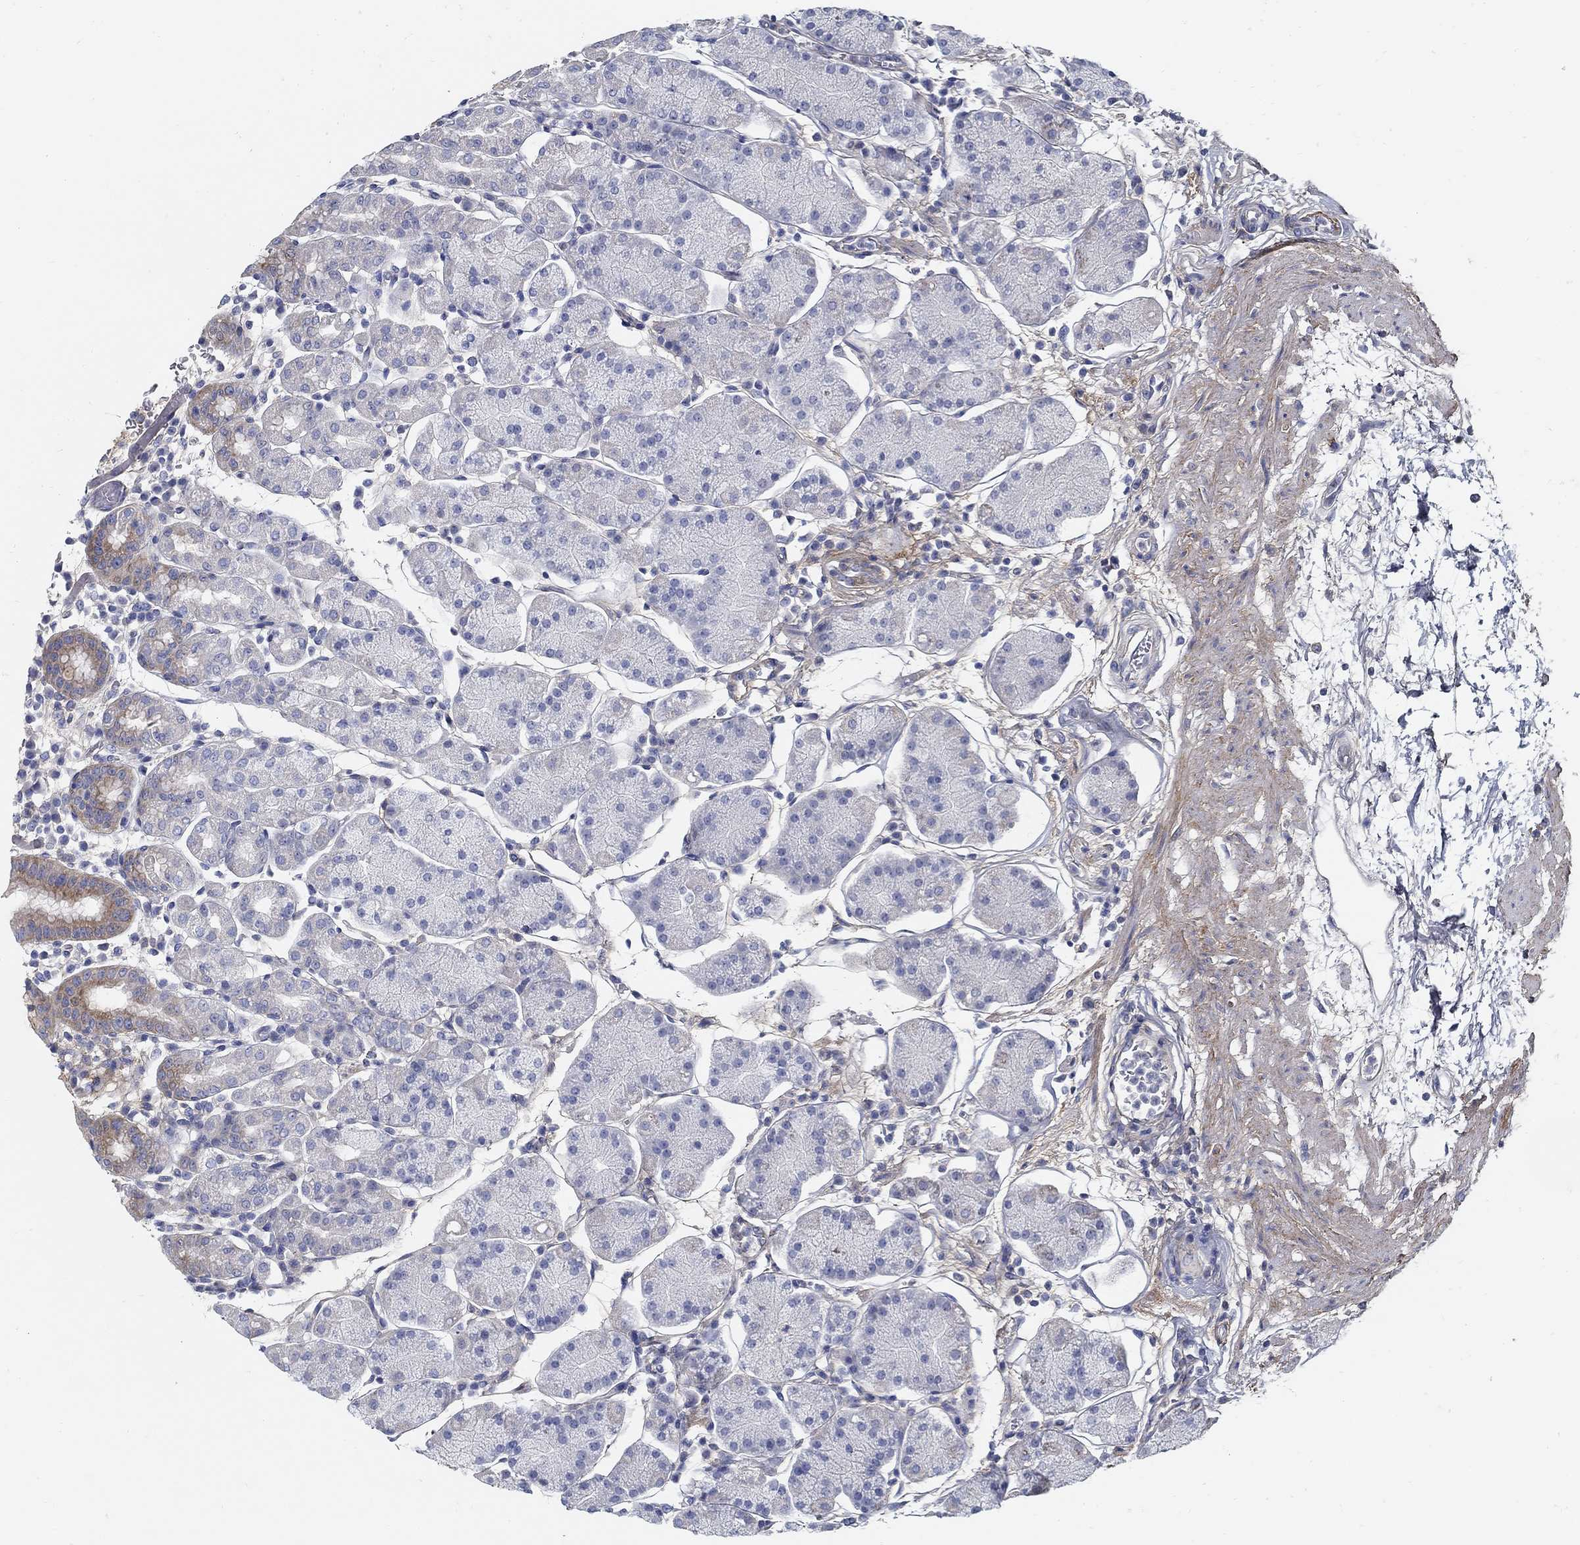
{"staining": {"intensity": "moderate", "quantity": "<25%", "location": "cytoplasmic/membranous"}, "tissue": "stomach", "cell_type": "Glandular cells", "image_type": "normal", "snomed": [{"axis": "morphology", "description": "Normal tissue, NOS"}, {"axis": "topography", "description": "Stomach"}], "caption": "Human stomach stained for a protein (brown) reveals moderate cytoplasmic/membranous positive staining in about <25% of glandular cells.", "gene": "TGFBI", "patient": {"sex": "male", "age": 54}}